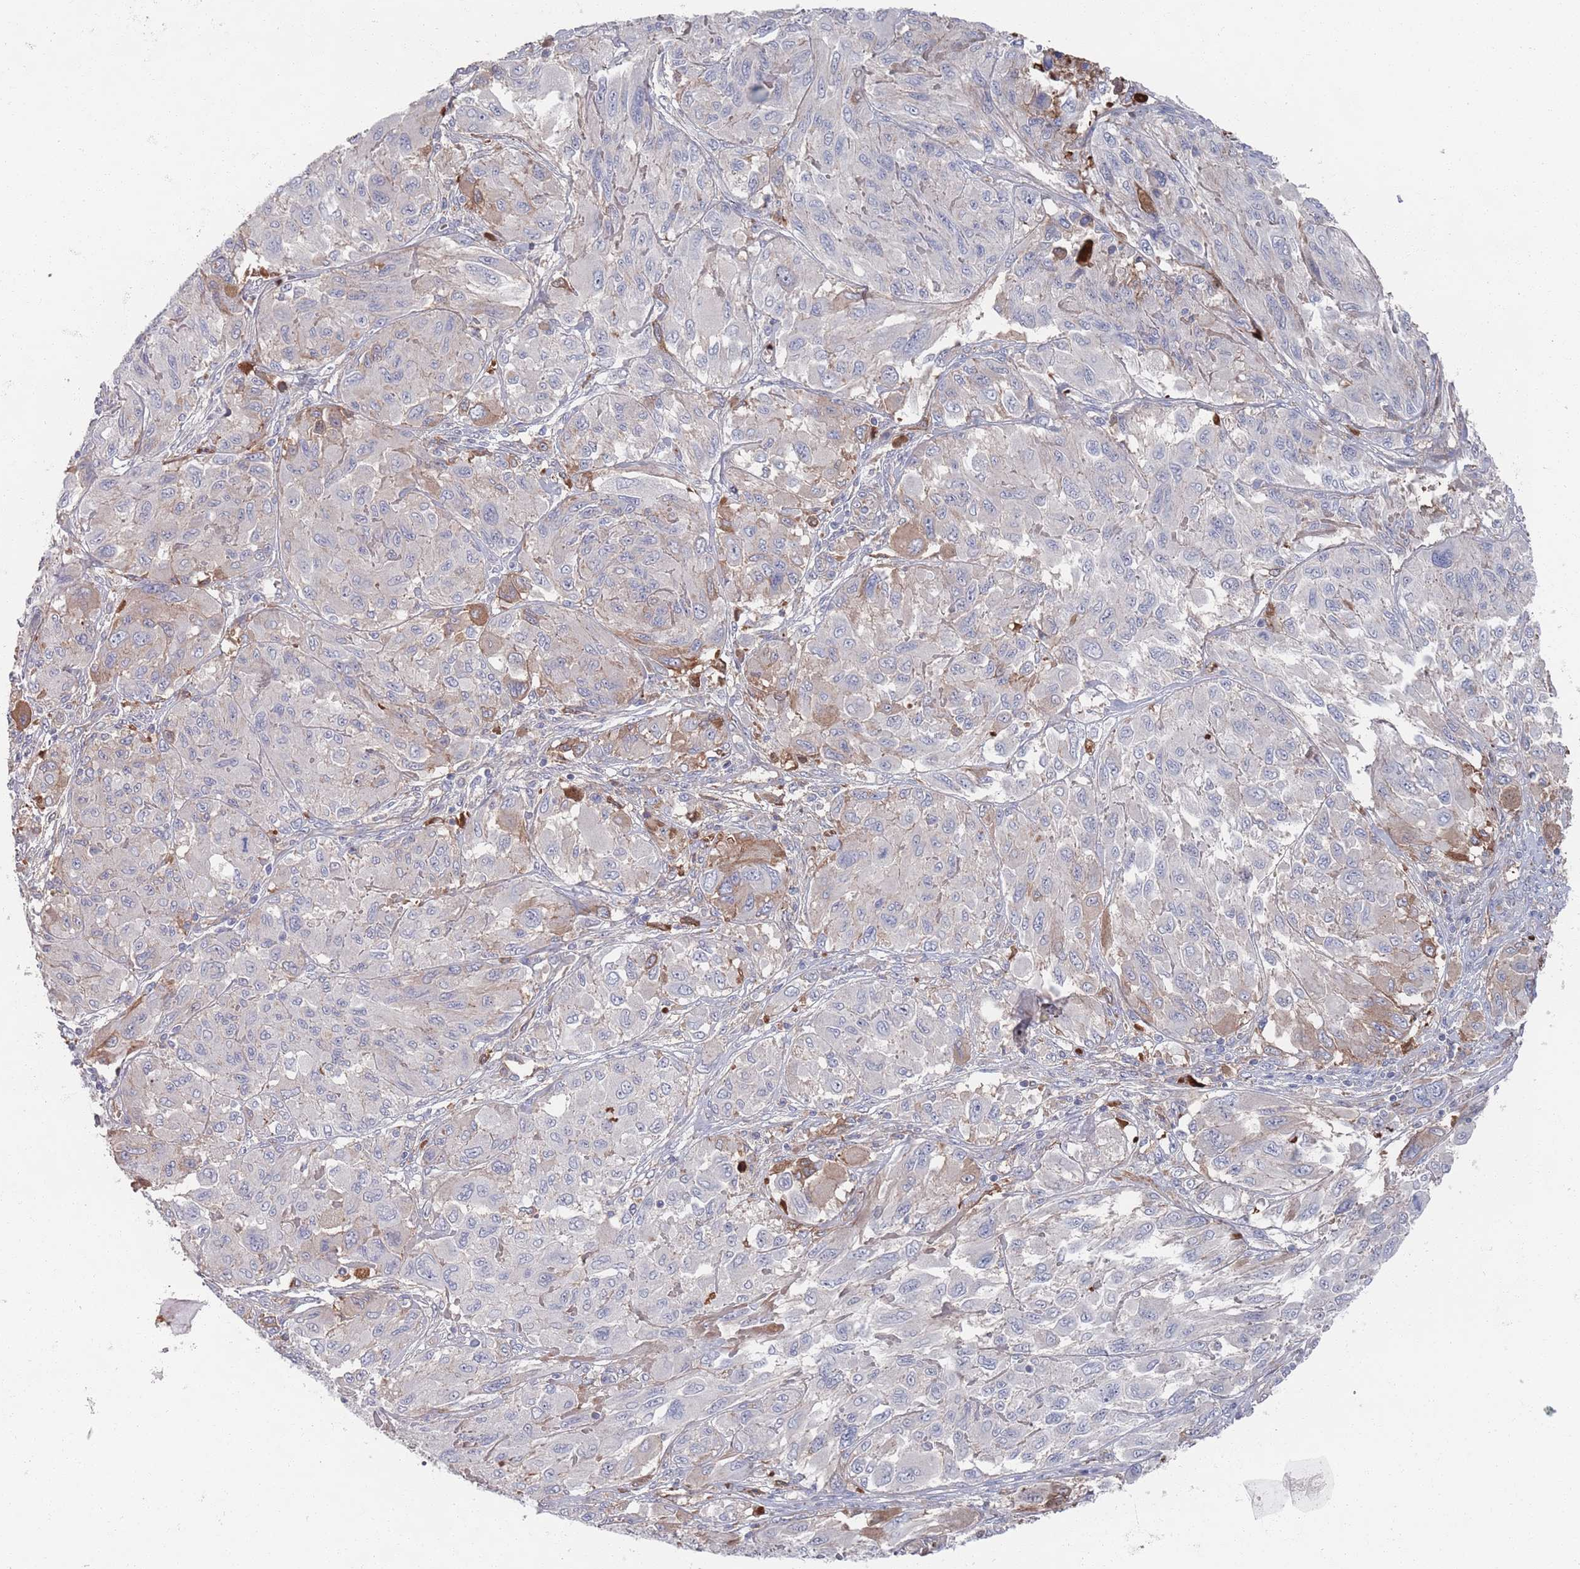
{"staining": {"intensity": "moderate", "quantity": "<25%", "location": "cytoplasmic/membranous"}, "tissue": "melanoma", "cell_type": "Tumor cells", "image_type": "cancer", "snomed": [{"axis": "morphology", "description": "Malignant melanoma, NOS"}, {"axis": "topography", "description": "Skin"}], "caption": "Immunohistochemical staining of human malignant melanoma reveals low levels of moderate cytoplasmic/membranous protein positivity in approximately <25% of tumor cells.", "gene": "PLEKHA4", "patient": {"sex": "female", "age": 91}}